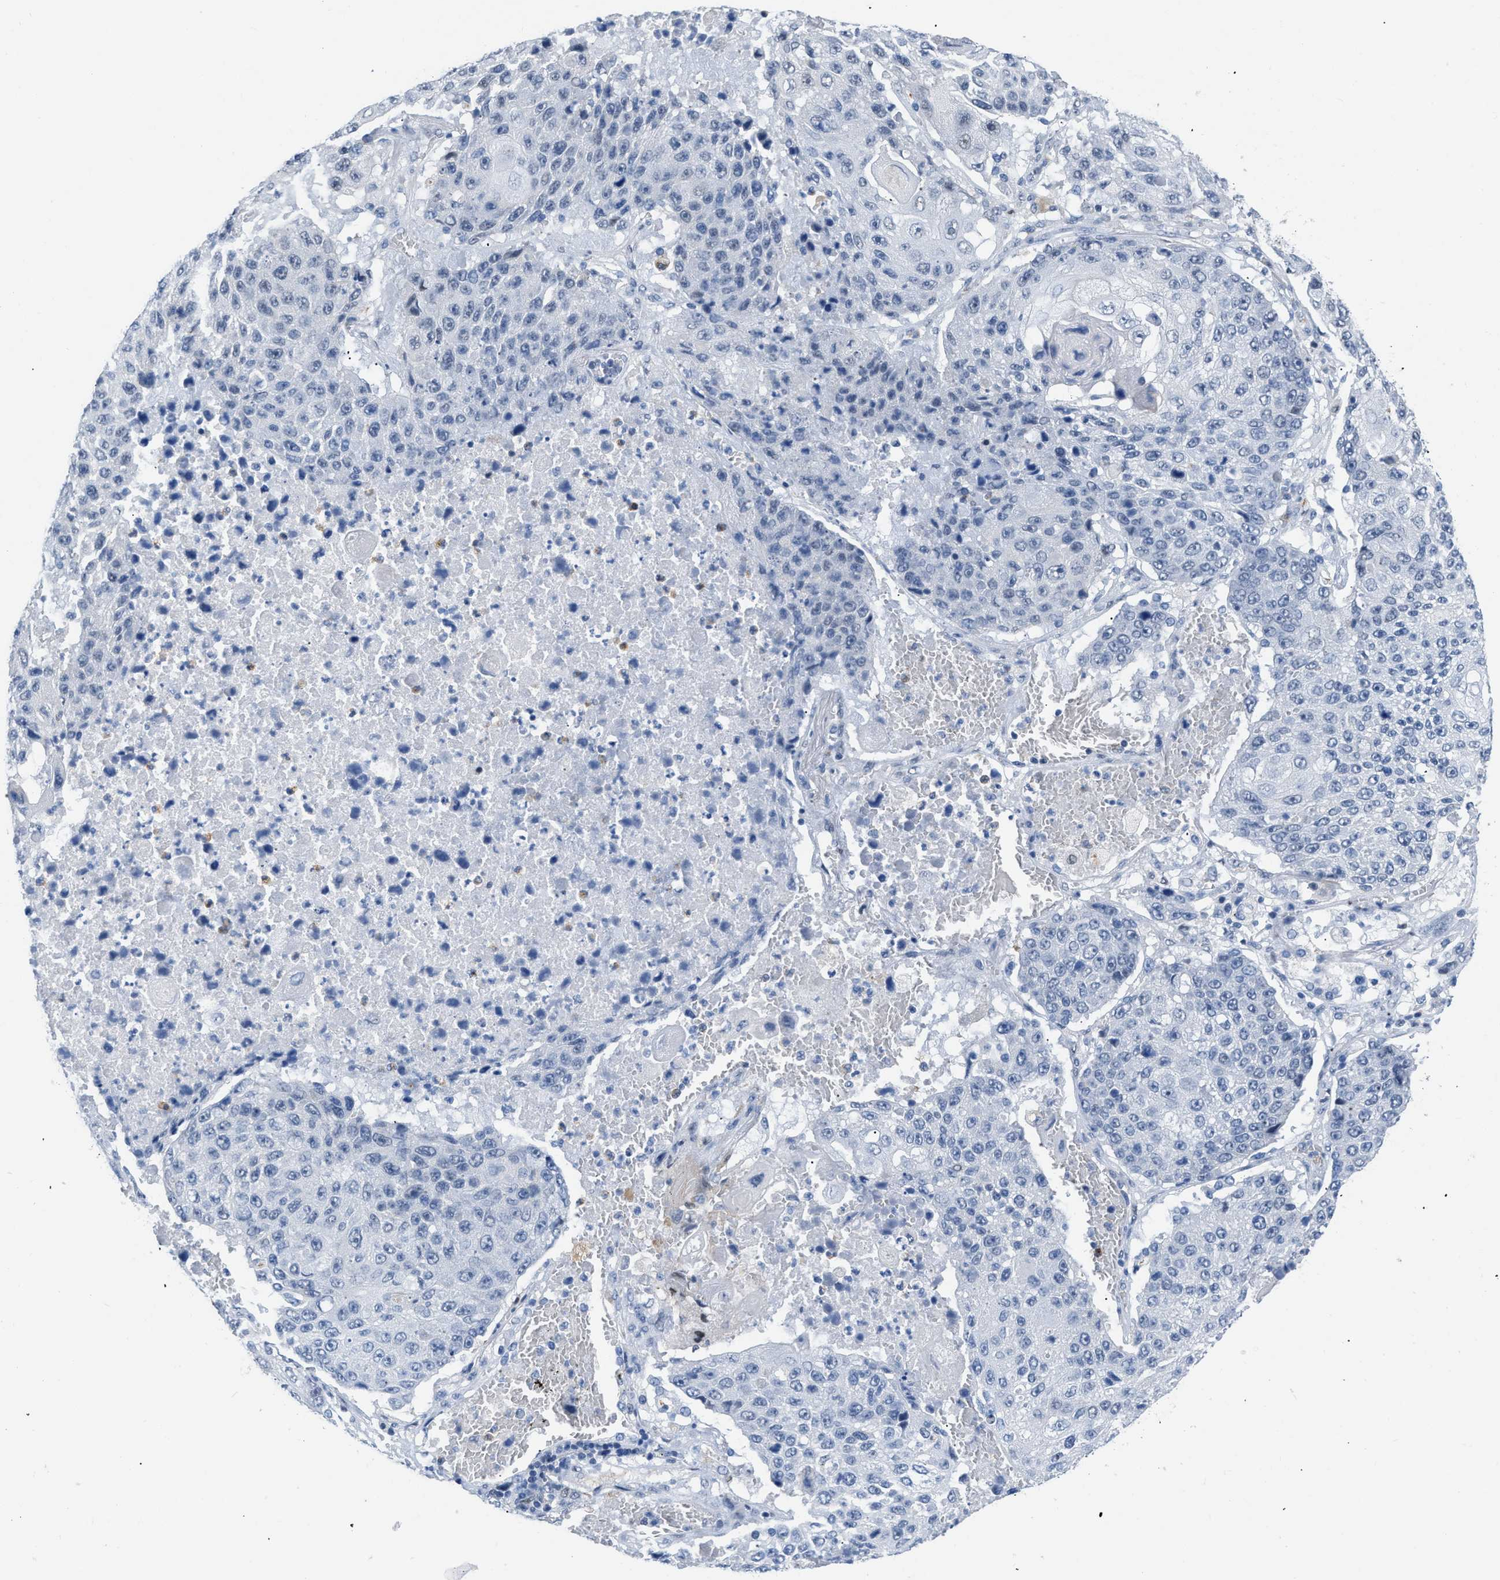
{"staining": {"intensity": "negative", "quantity": "none", "location": "none"}, "tissue": "lung cancer", "cell_type": "Tumor cells", "image_type": "cancer", "snomed": [{"axis": "morphology", "description": "Squamous cell carcinoma, NOS"}, {"axis": "topography", "description": "Lung"}], "caption": "This is an immunohistochemistry histopathology image of lung cancer (squamous cell carcinoma). There is no positivity in tumor cells.", "gene": "BOLL", "patient": {"sex": "male", "age": 61}}